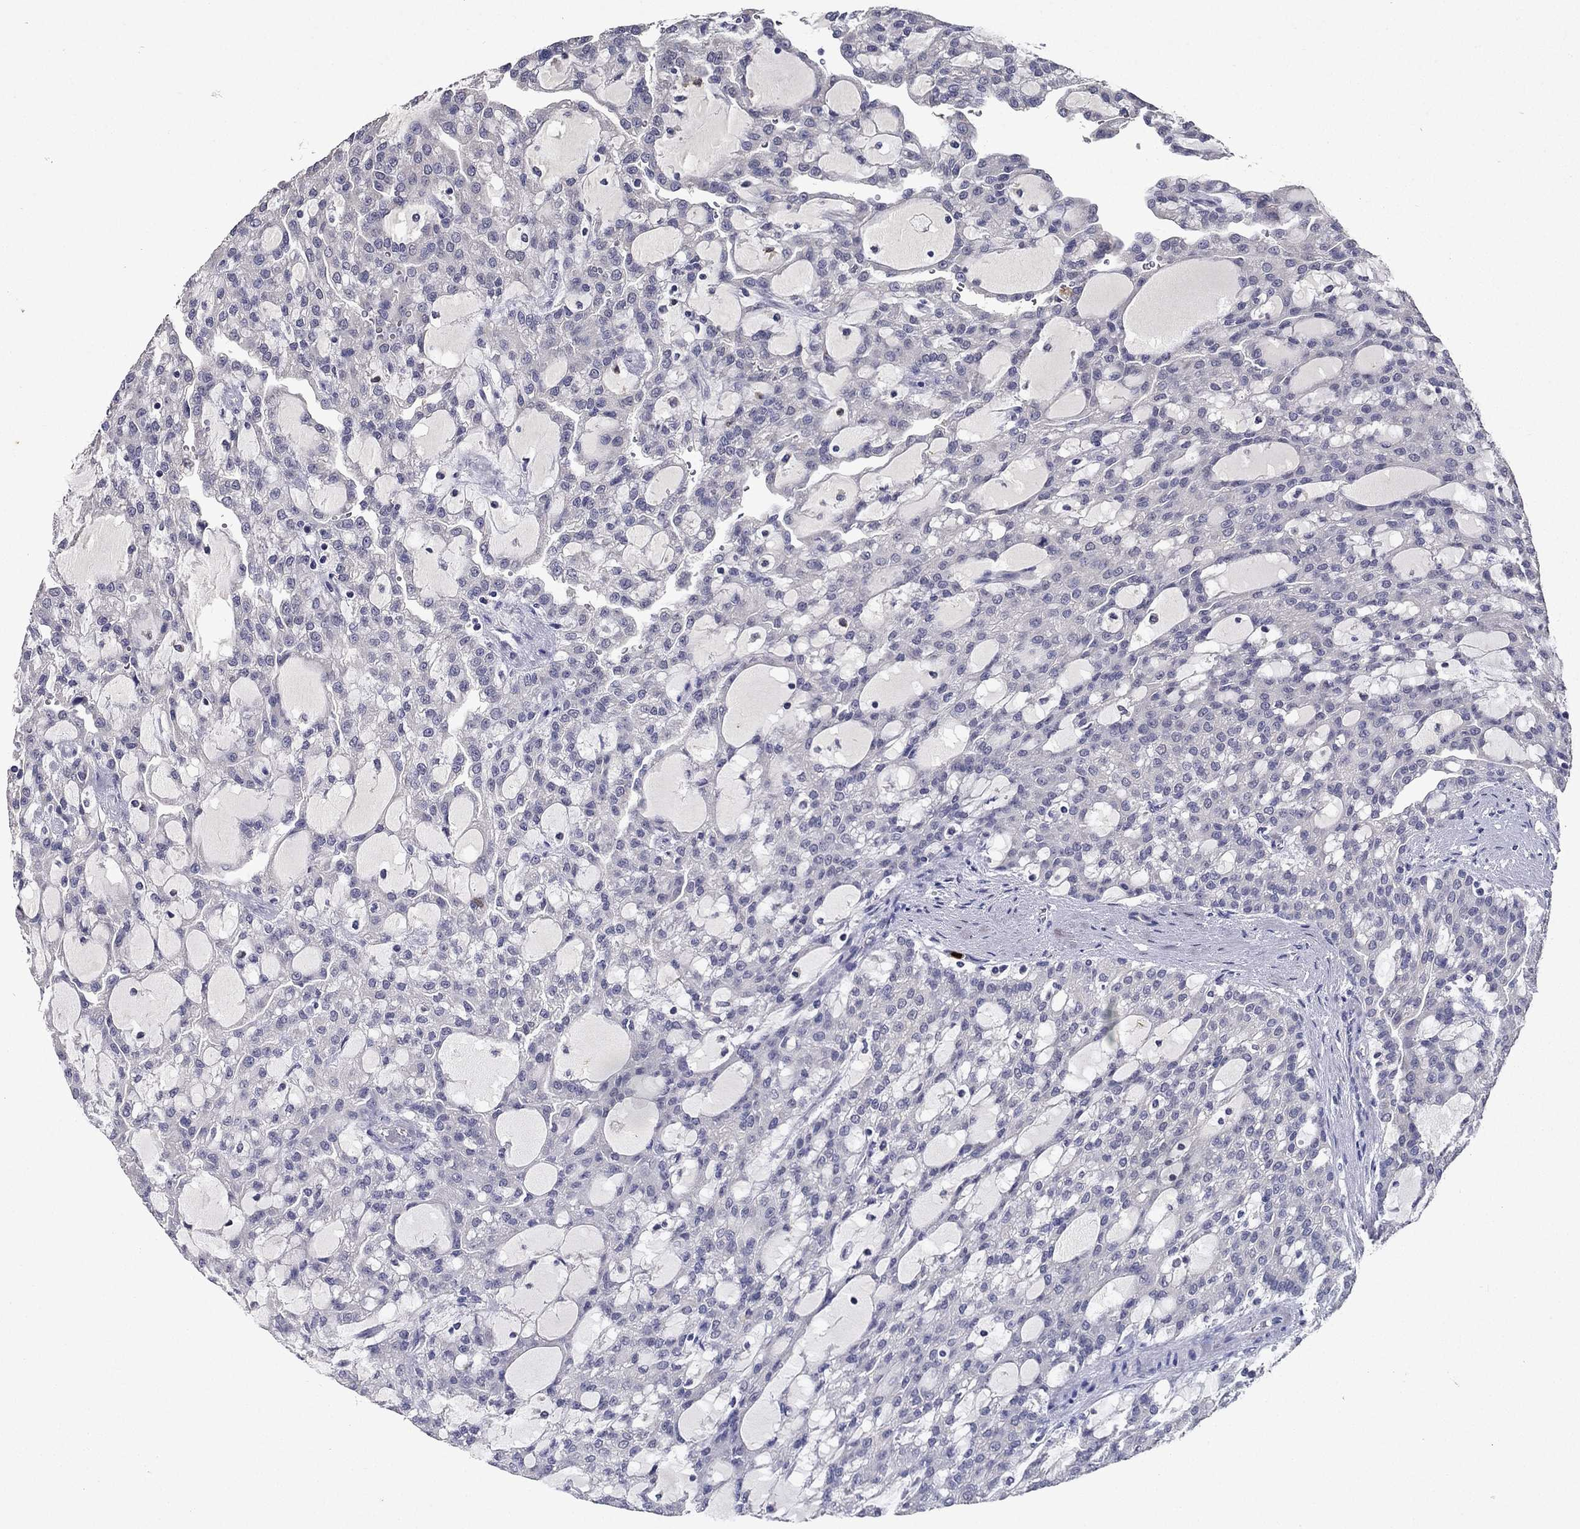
{"staining": {"intensity": "negative", "quantity": "none", "location": "none"}, "tissue": "renal cancer", "cell_type": "Tumor cells", "image_type": "cancer", "snomed": [{"axis": "morphology", "description": "Adenocarcinoma, NOS"}, {"axis": "topography", "description": "Kidney"}], "caption": "Tumor cells show no significant staining in renal cancer (adenocarcinoma).", "gene": "IRF5", "patient": {"sex": "male", "age": 63}}